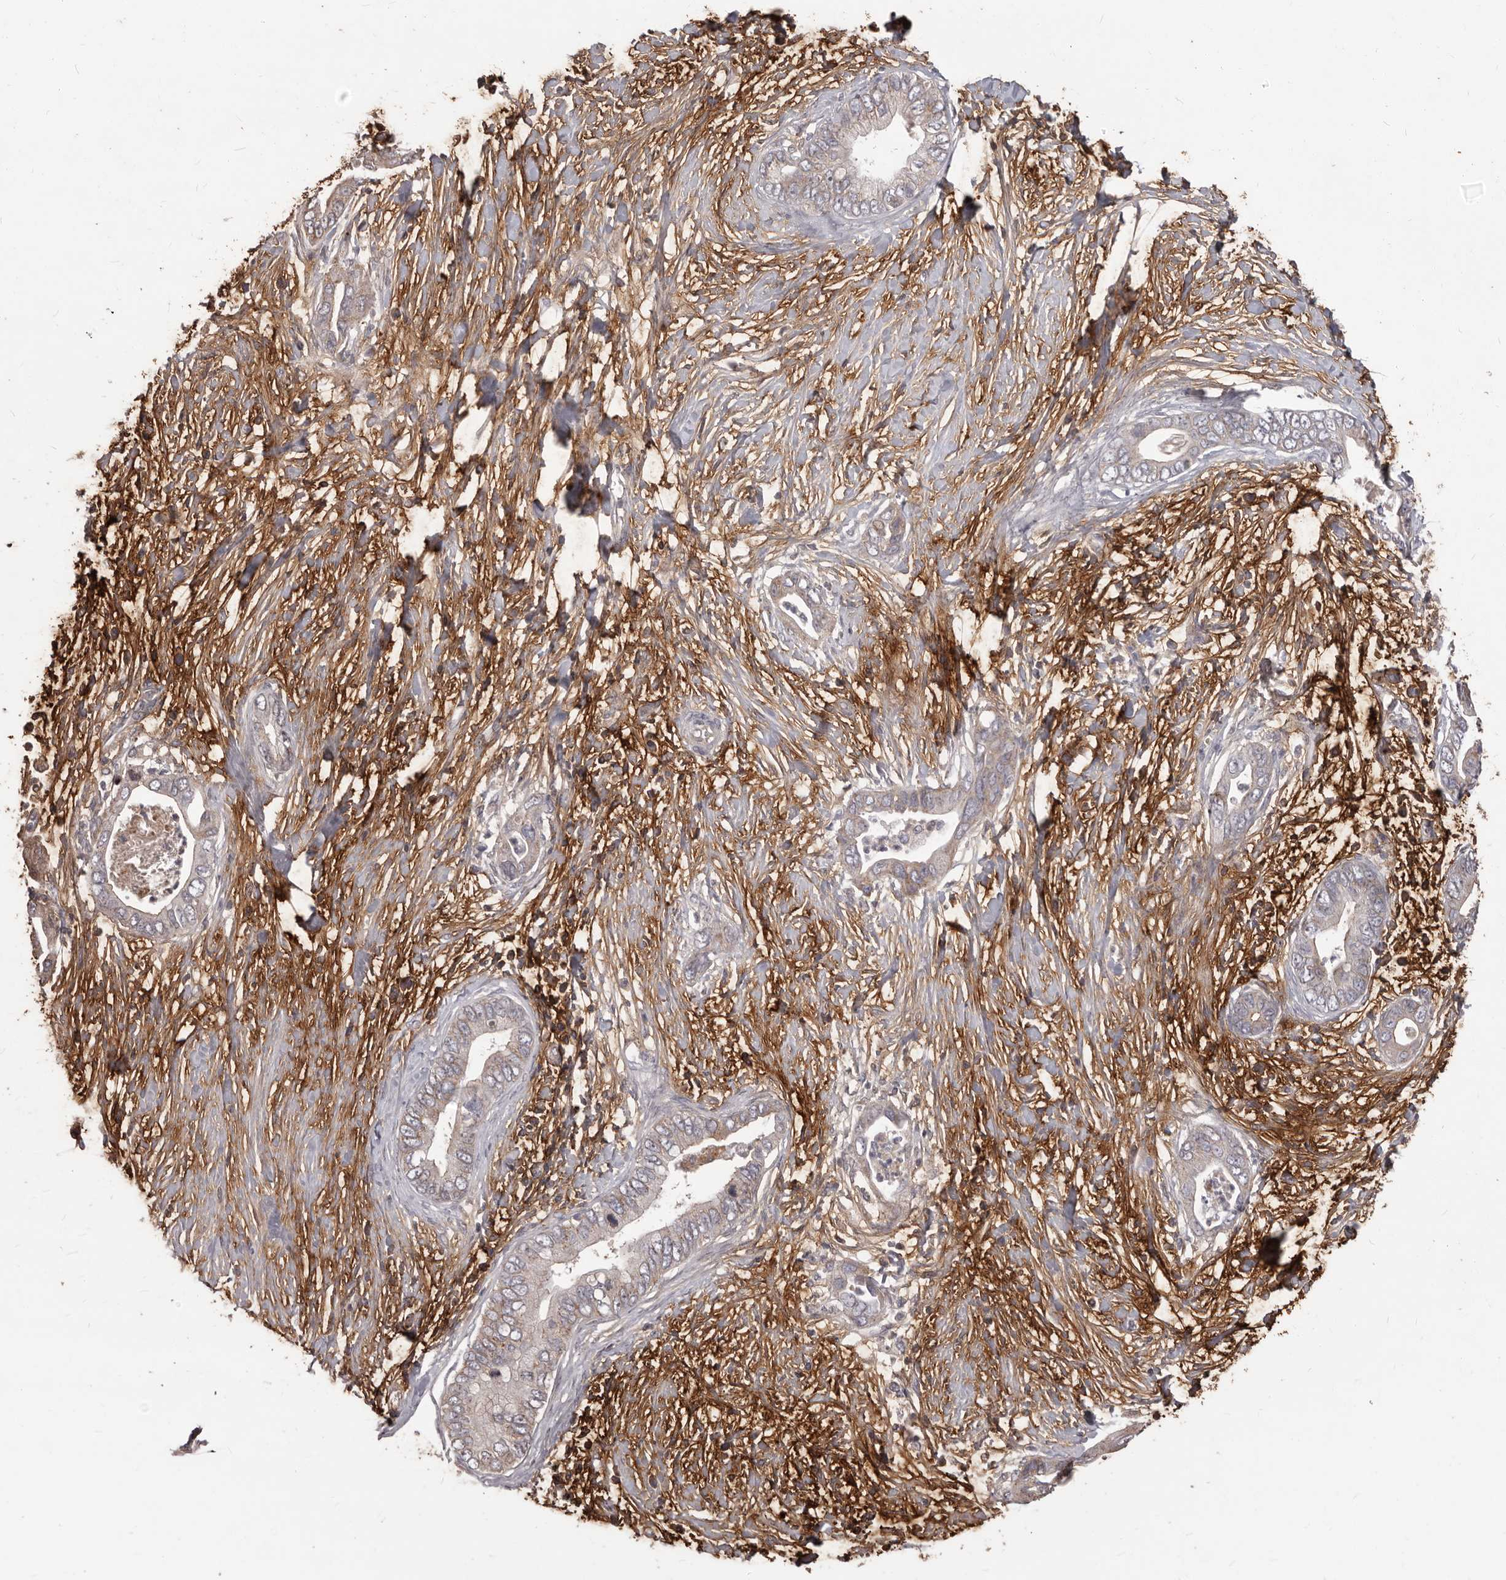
{"staining": {"intensity": "weak", "quantity": "25%-75%", "location": "cytoplasmic/membranous"}, "tissue": "pancreatic cancer", "cell_type": "Tumor cells", "image_type": "cancer", "snomed": [{"axis": "morphology", "description": "Adenocarcinoma, NOS"}, {"axis": "topography", "description": "Pancreas"}], "caption": "Immunohistochemistry (IHC) (DAB (3,3'-diaminobenzidine)) staining of adenocarcinoma (pancreatic) demonstrates weak cytoplasmic/membranous protein expression in about 25%-75% of tumor cells. (brown staining indicates protein expression, while blue staining denotes nuclei).", "gene": "MTO1", "patient": {"sex": "male", "age": 75}}